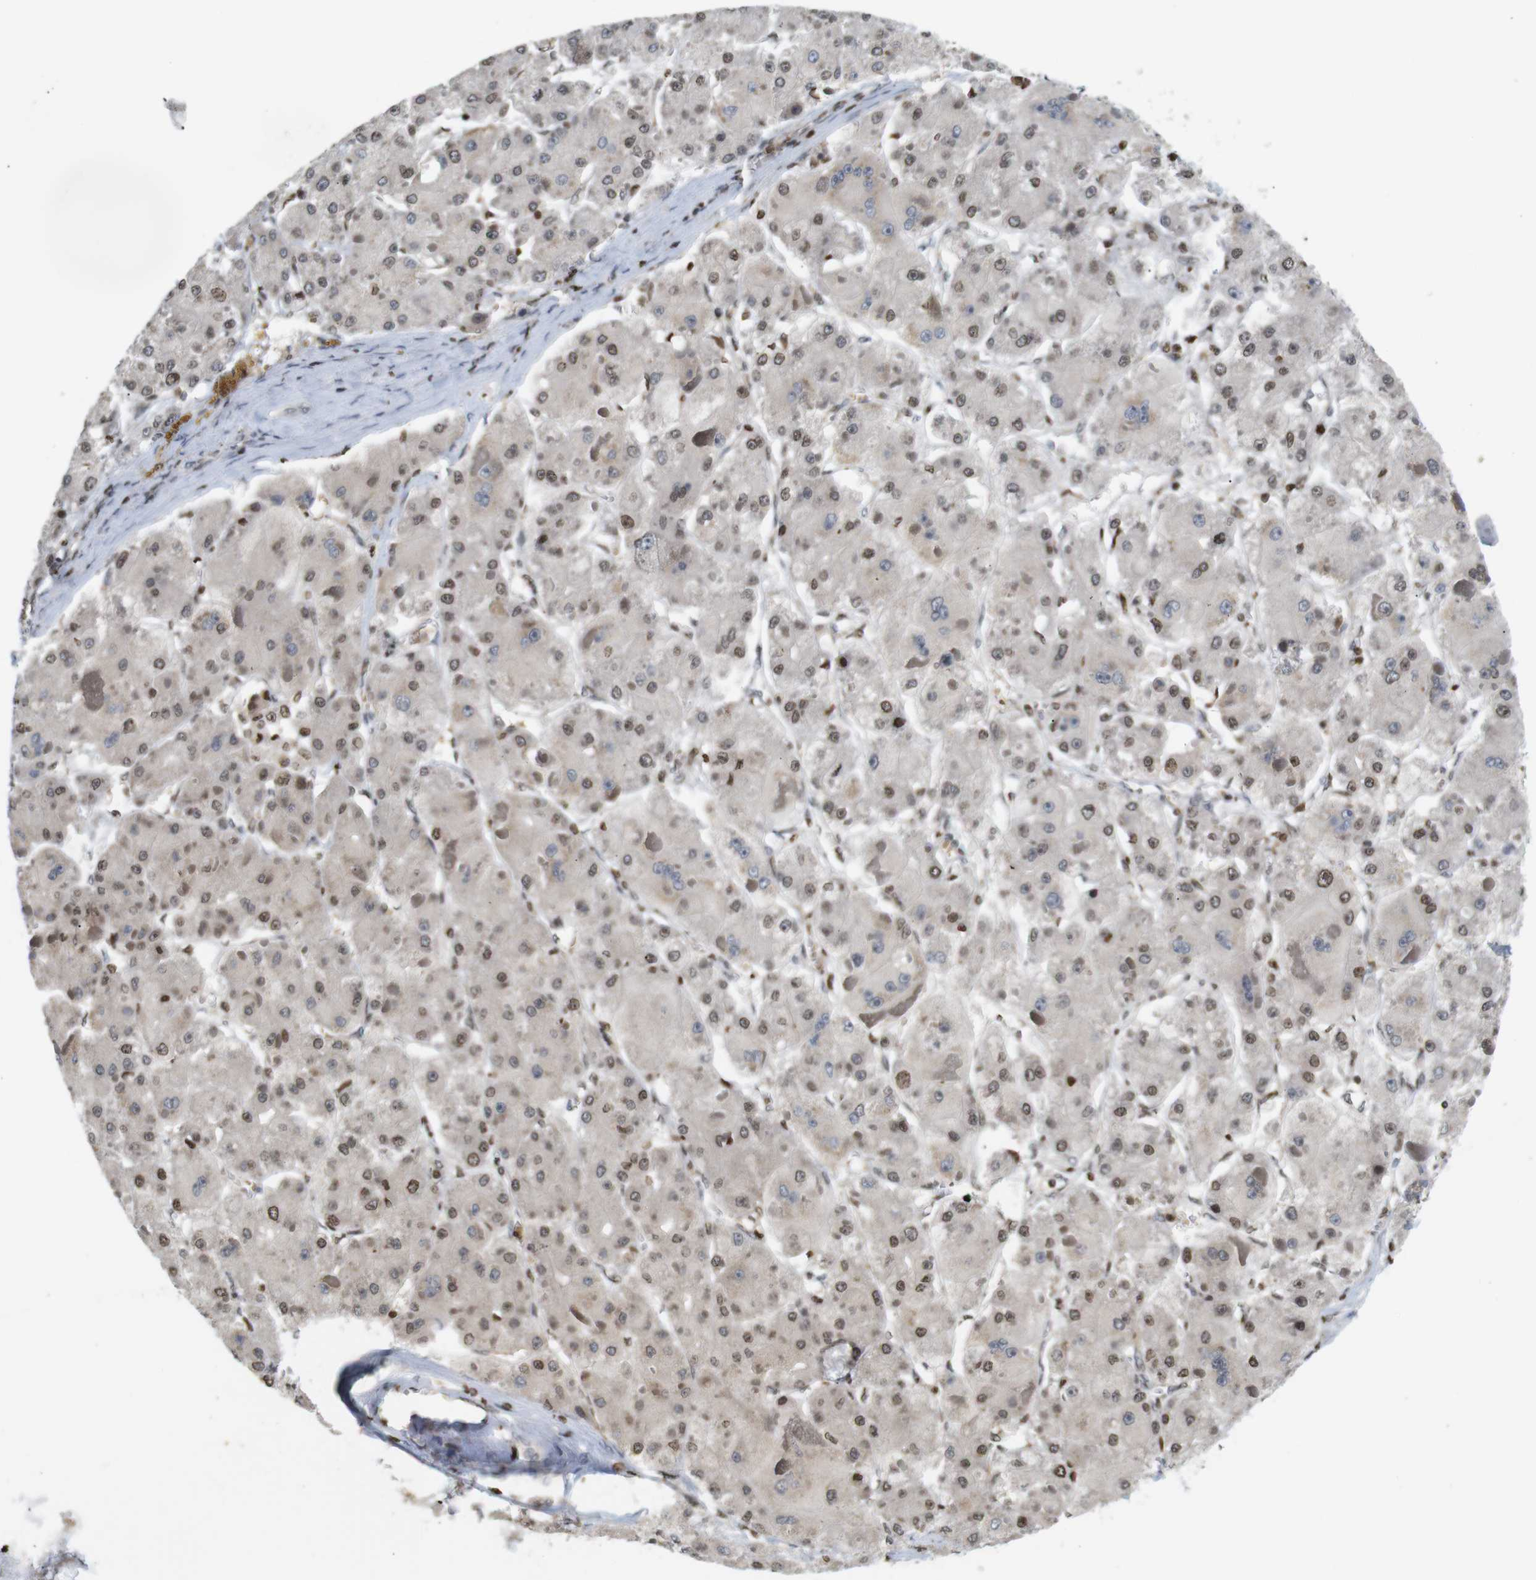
{"staining": {"intensity": "moderate", "quantity": "25%-75%", "location": "cytoplasmic/membranous,nuclear"}, "tissue": "liver cancer", "cell_type": "Tumor cells", "image_type": "cancer", "snomed": [{"axis": "morphology", "description": "Carcinoma, Hepatocellular, NOS"}, {"axis": "topography", "description": "Liver"}], "caption": "A micrograph of human hepatocellular carcinoma (liver) stained for a protein reveals moderate cytoplasmic/membranous and nuclear brown staining in tumor cells.", "gene": "MBD1", "patient": {"sex": "female", "age": 73}}